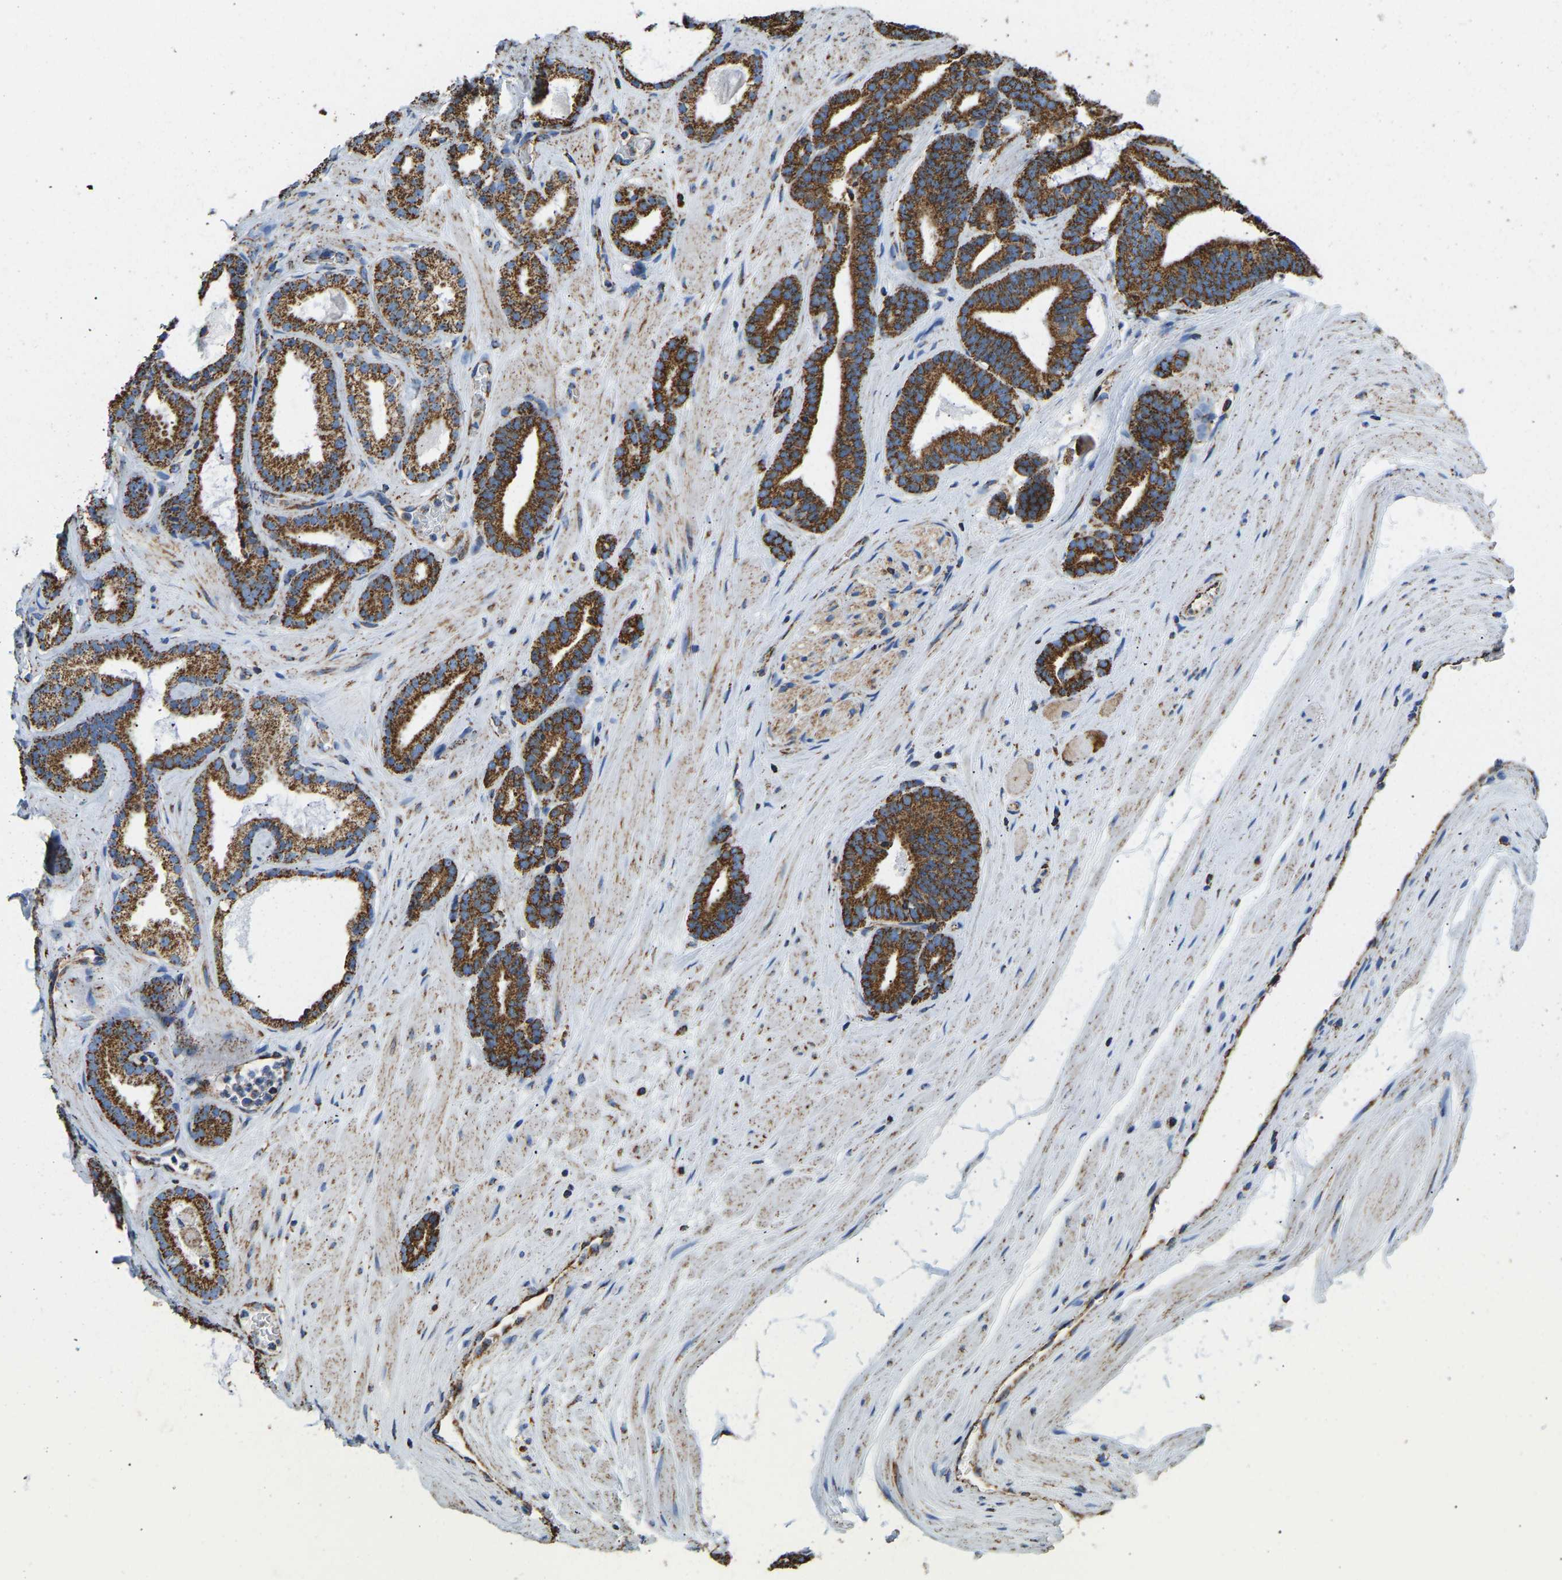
{"staining": {"intensity": "strong", "quantity": ">75%", "location": "cytoplasmic/membranous"}, "tissue": "prostate cancer", "cell_type": "Tumor cells", "image_type": "cancer", "snomed": [{"axis": "morphology", "description": "Adenocarcinoma, High grade"}, {"axis": "topography", "description": "Prostate"}], "caption": "Protein expression analysis of human prostate cancer reveals strong cytoplasmic/membranous expression in about >75% of tumor cells. The staining was performed using DAB to visualize the protein expression in brown, while the nuclei were stained in blue with hematoxylin (Magnification: 20x).", "gene": "IRX6", "patient": {"sex": "male", "age": 60}}